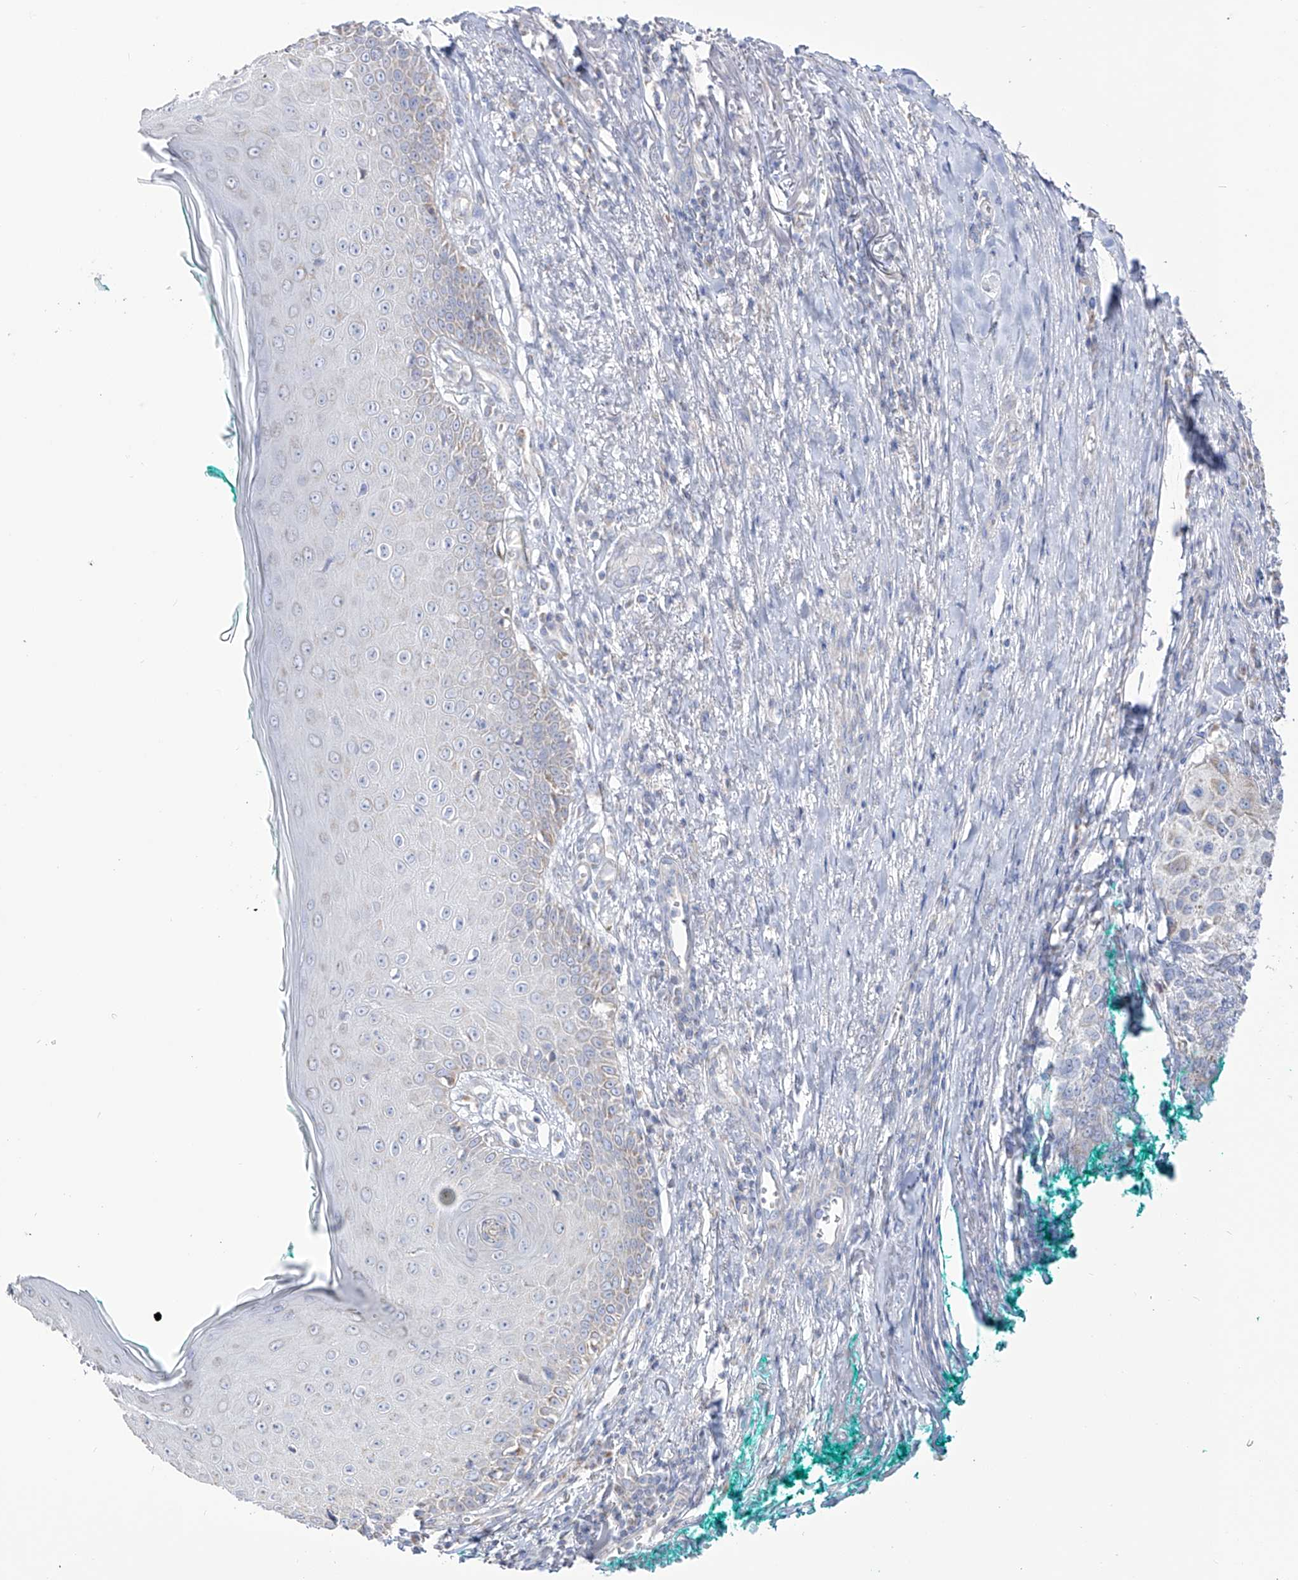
{"staining": {"intensity": "negative", "quantity": "none", "location": "none"}, "tissue": "melanoma", "cell_type": "Tumor cells", "image_type": "cancer", "snomed": [{"axis": "morphology", "description": "Necrosis, NOS"}, {"axis": "morphology", "description": "Malignant melanoma, NOS"}, {"axis": "topography", "description": "Skin"}], "caption": "A micrograph of melanoma stained for a protein displays no brown staining in tumor cells.", "gene": "RCHY1", "patient": {"sex": "female", "age": 87}}